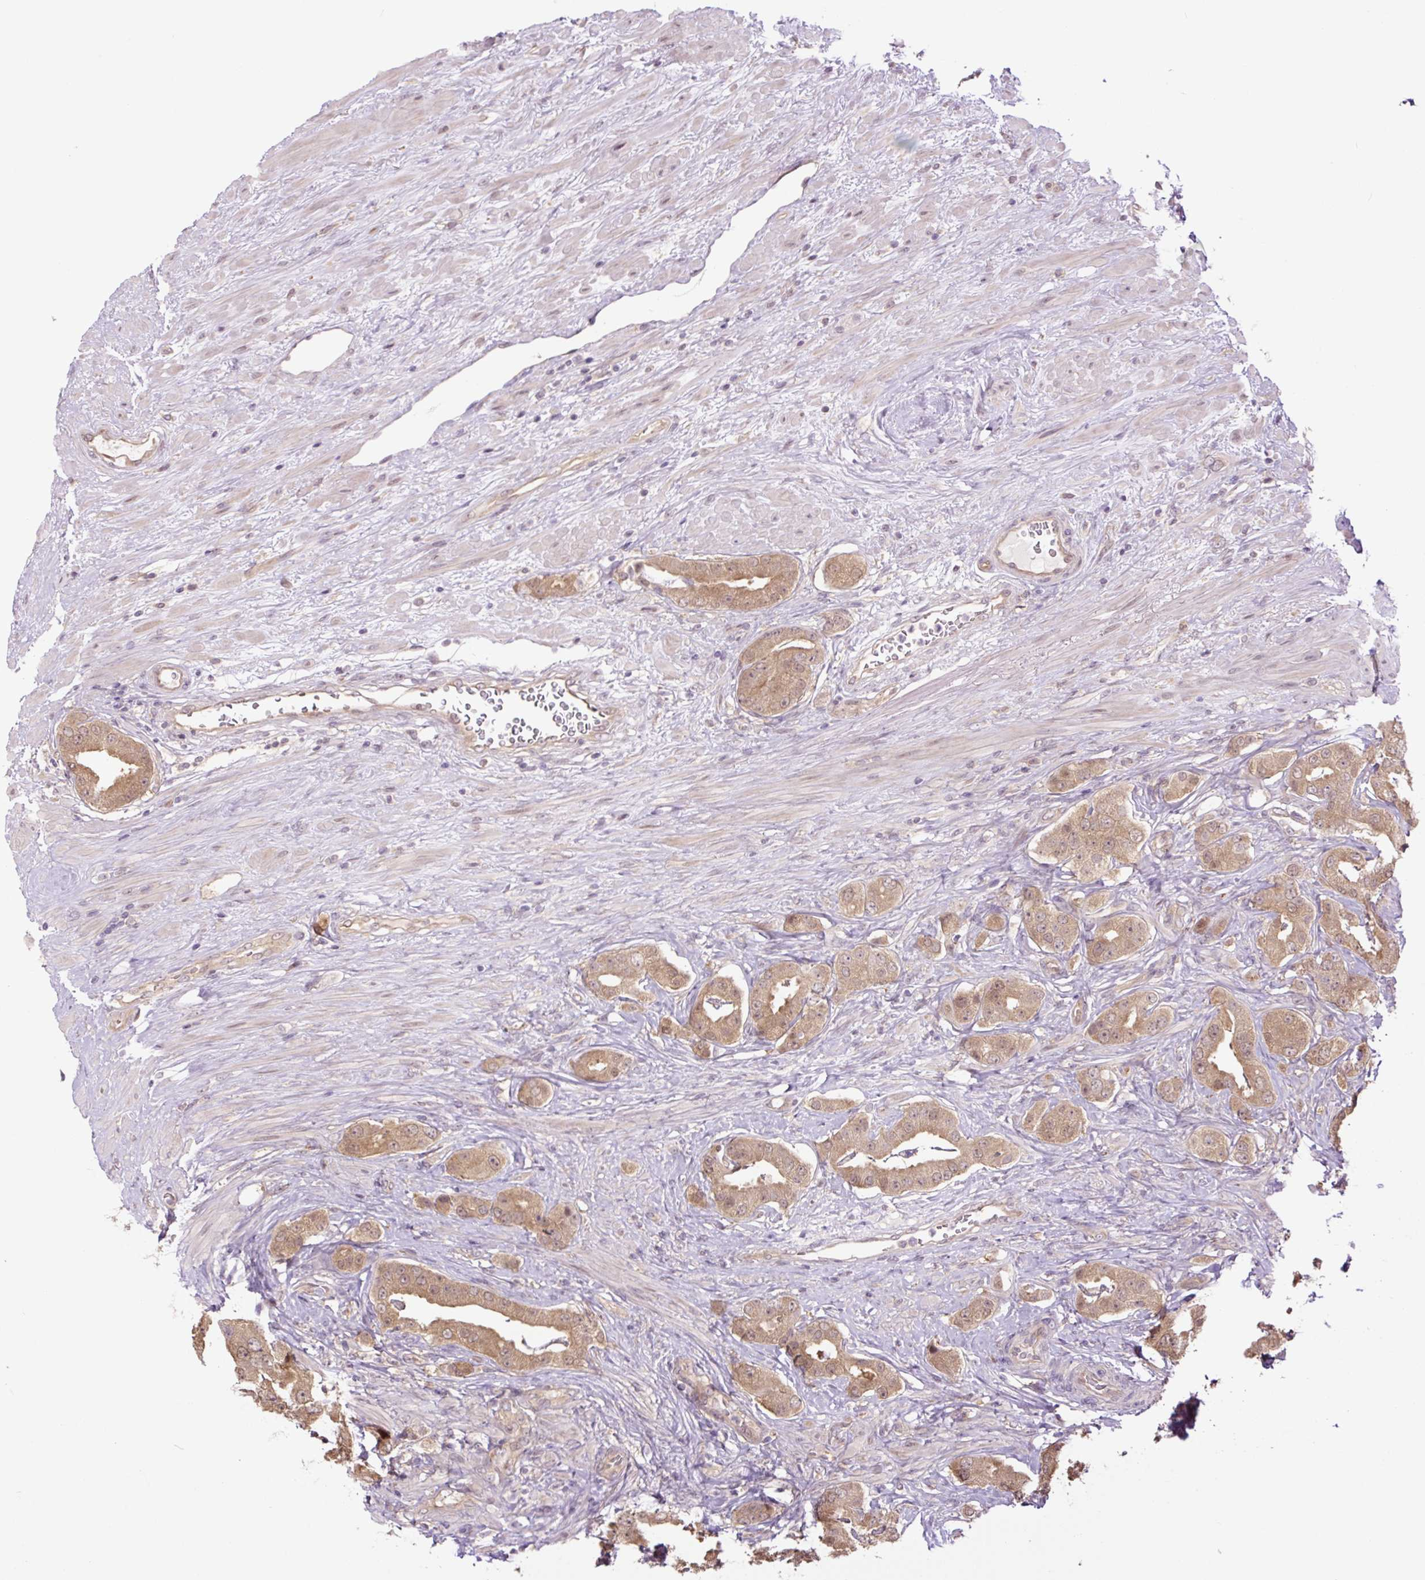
{"staining": {"intensity": "moderate", "quantity": ">75%", "location": "cytoplasmic/membranous"}, "tissue": "prostate cancer", "cell_type": "Tumor cells", "image_type": "cancer", "snomed": [{"axis": "morphology", "description": "Adenocarcinoma, High grade"}, {"axis": "topography", "description": "Prostate"}], "caption": "Prostate cancer stained for a protein (brown) demonstrates moderate cytoplasmic/membranous positive expression in about >75% of tumor cells.", "gene": "TPT1", "patient": {"sex": "male", "age": 63}}